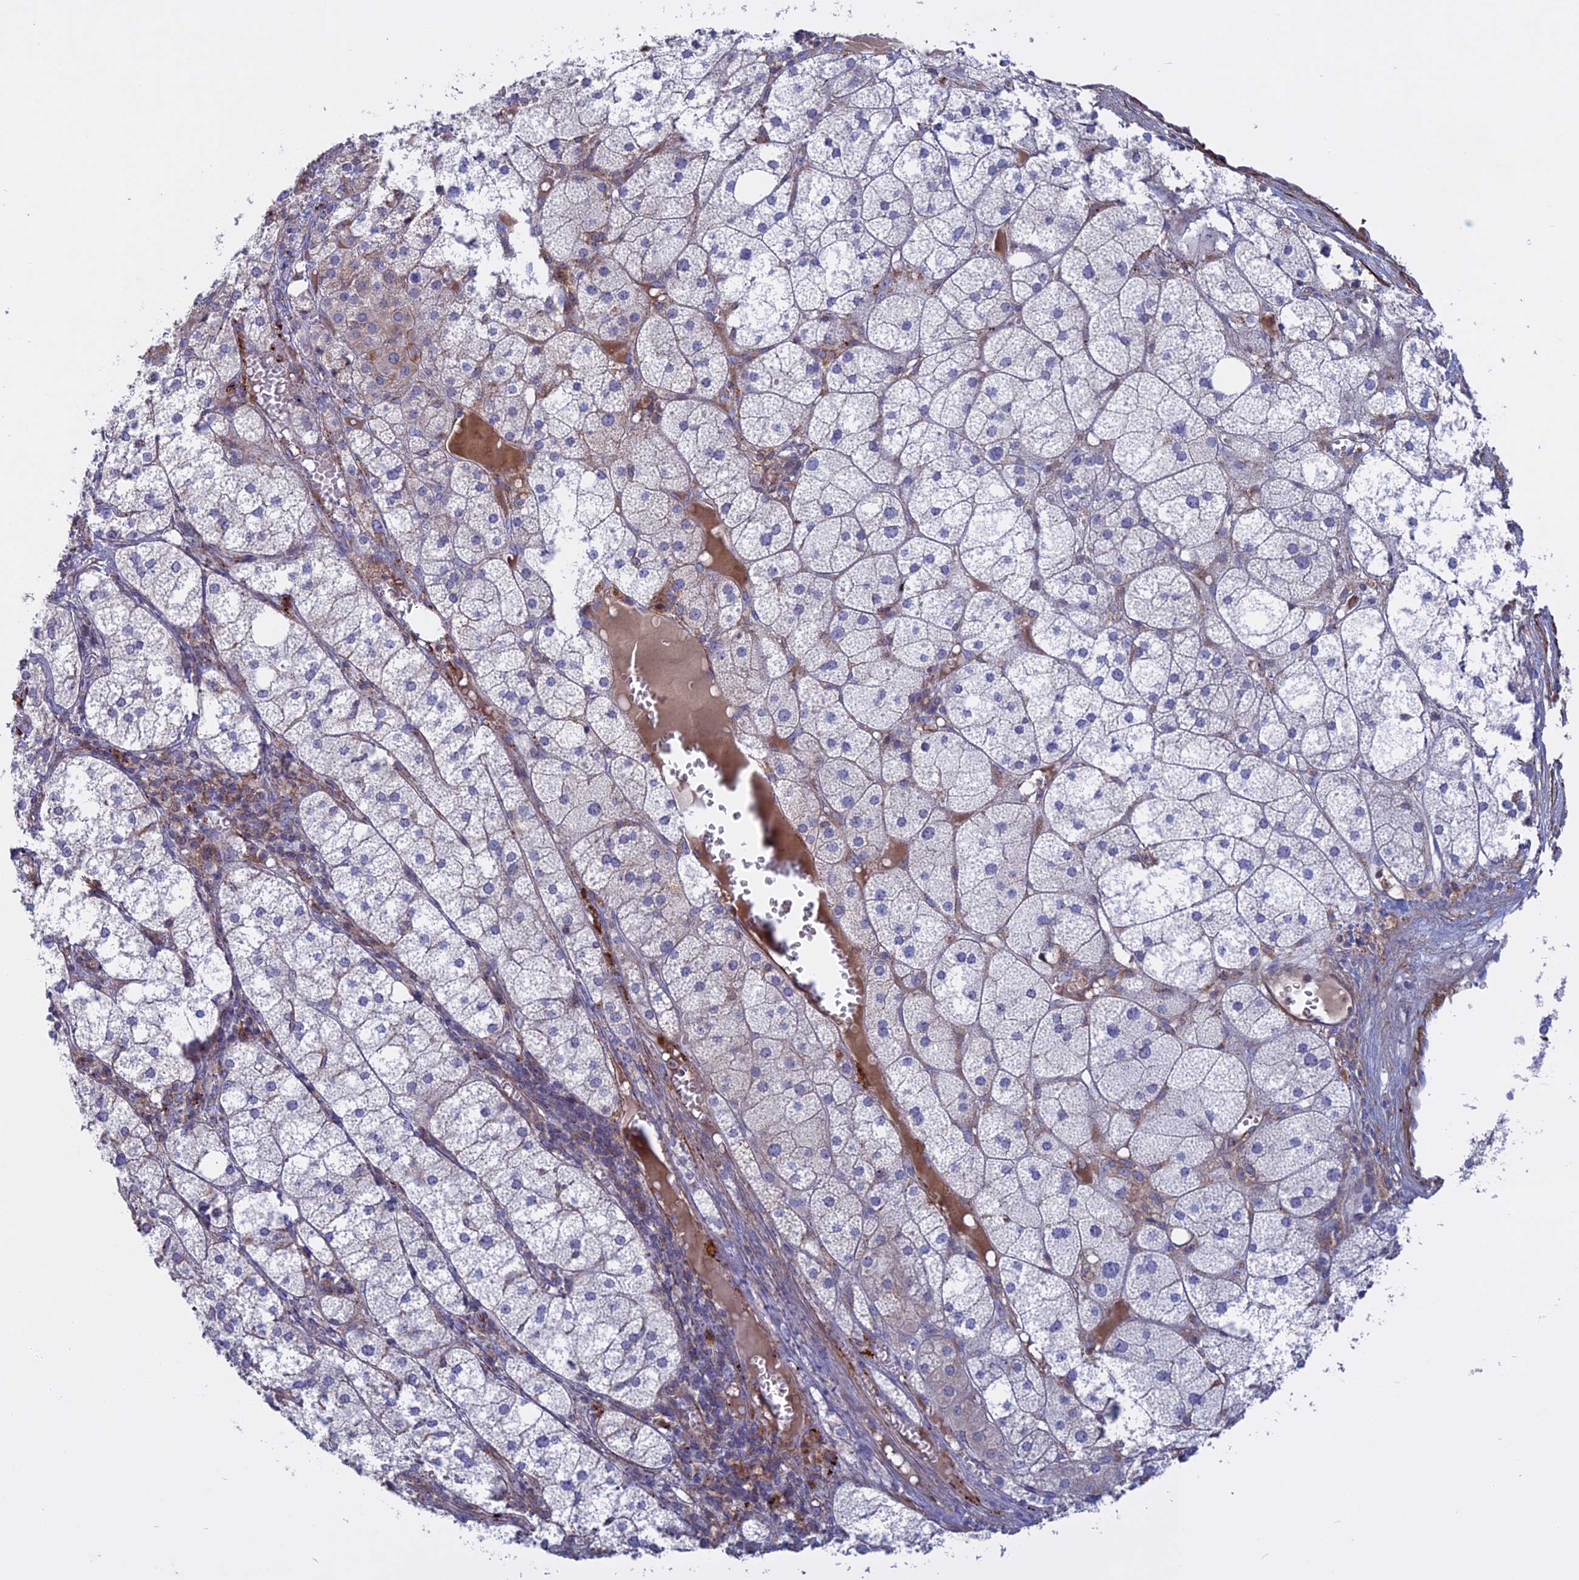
{"staining": {"intensity": "moderate", "quantity": "<25%", "location": "cytoplasmic/membranous"}, "tissue": "adrenal gland", "cell_type": "Glandular cells", "image_type": "normal", "snomed": [{"axis": "morphology", "description": "Normal tissue, NOS"}, {"axis": "topography", "description": "Adrenal gland"}], "caption": "IHC (DAB (3,3'-diaminobenzidine)) staining of benign adrenal gland reveals moderate cytoplasmic/membranous protein staining in approximately <25% of glandular cells. The staining was performed using DAB (3,3'-diaminobenzidine) to visualize the protein expression in brown, while the nuclei were stained in blue with hematoxylin (Magnification: 20x).", "gene": "LYPD5", "patient": {"sex": "female", "age": 61}}